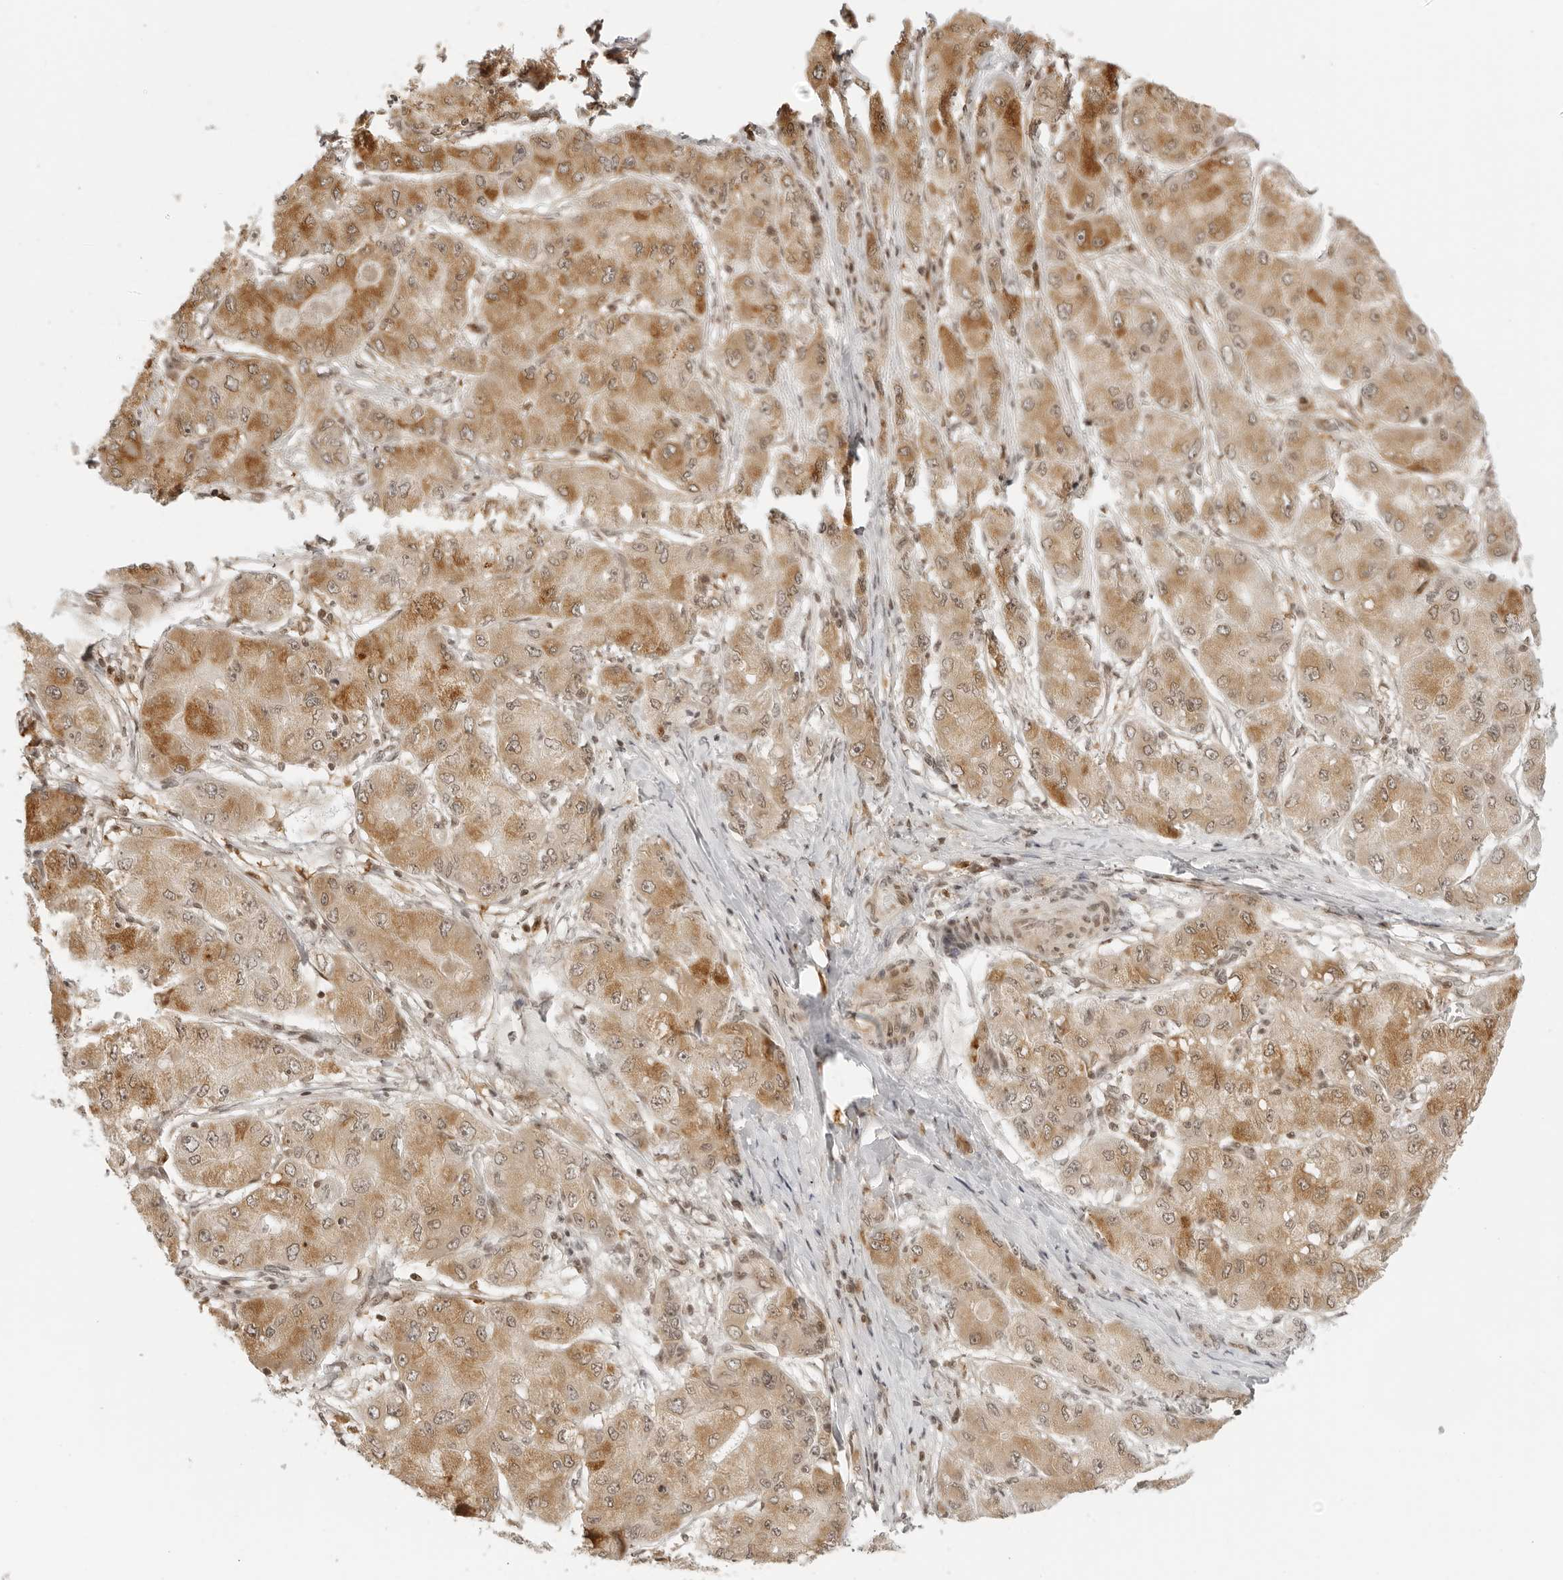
{"staining": {"intensity": "moderate", "quantity": ">75%", "location": "cytoplasmic/membranous,nuclear"}, "tissue": "liver cancer", "cell_type": "Tumor cells", "image_type": "cancer", "snomed": [{"axis": "morphology", "description": "Carcinoma, Hepatocellular, NOS"}, {"axis": "topography", "description": "Liver"}], "caption": "This micrograph shows liver hepatocellular carcinoma stained with immunohistochemistry to label a protein in brown. The cytoplasmic/membranous and nuclear of tumor cells show moderate positivity for the protein. Nuclei are counter-stained blue.", "gene": "ZNF407", "patient": {"sex": "male", "age": 80}}